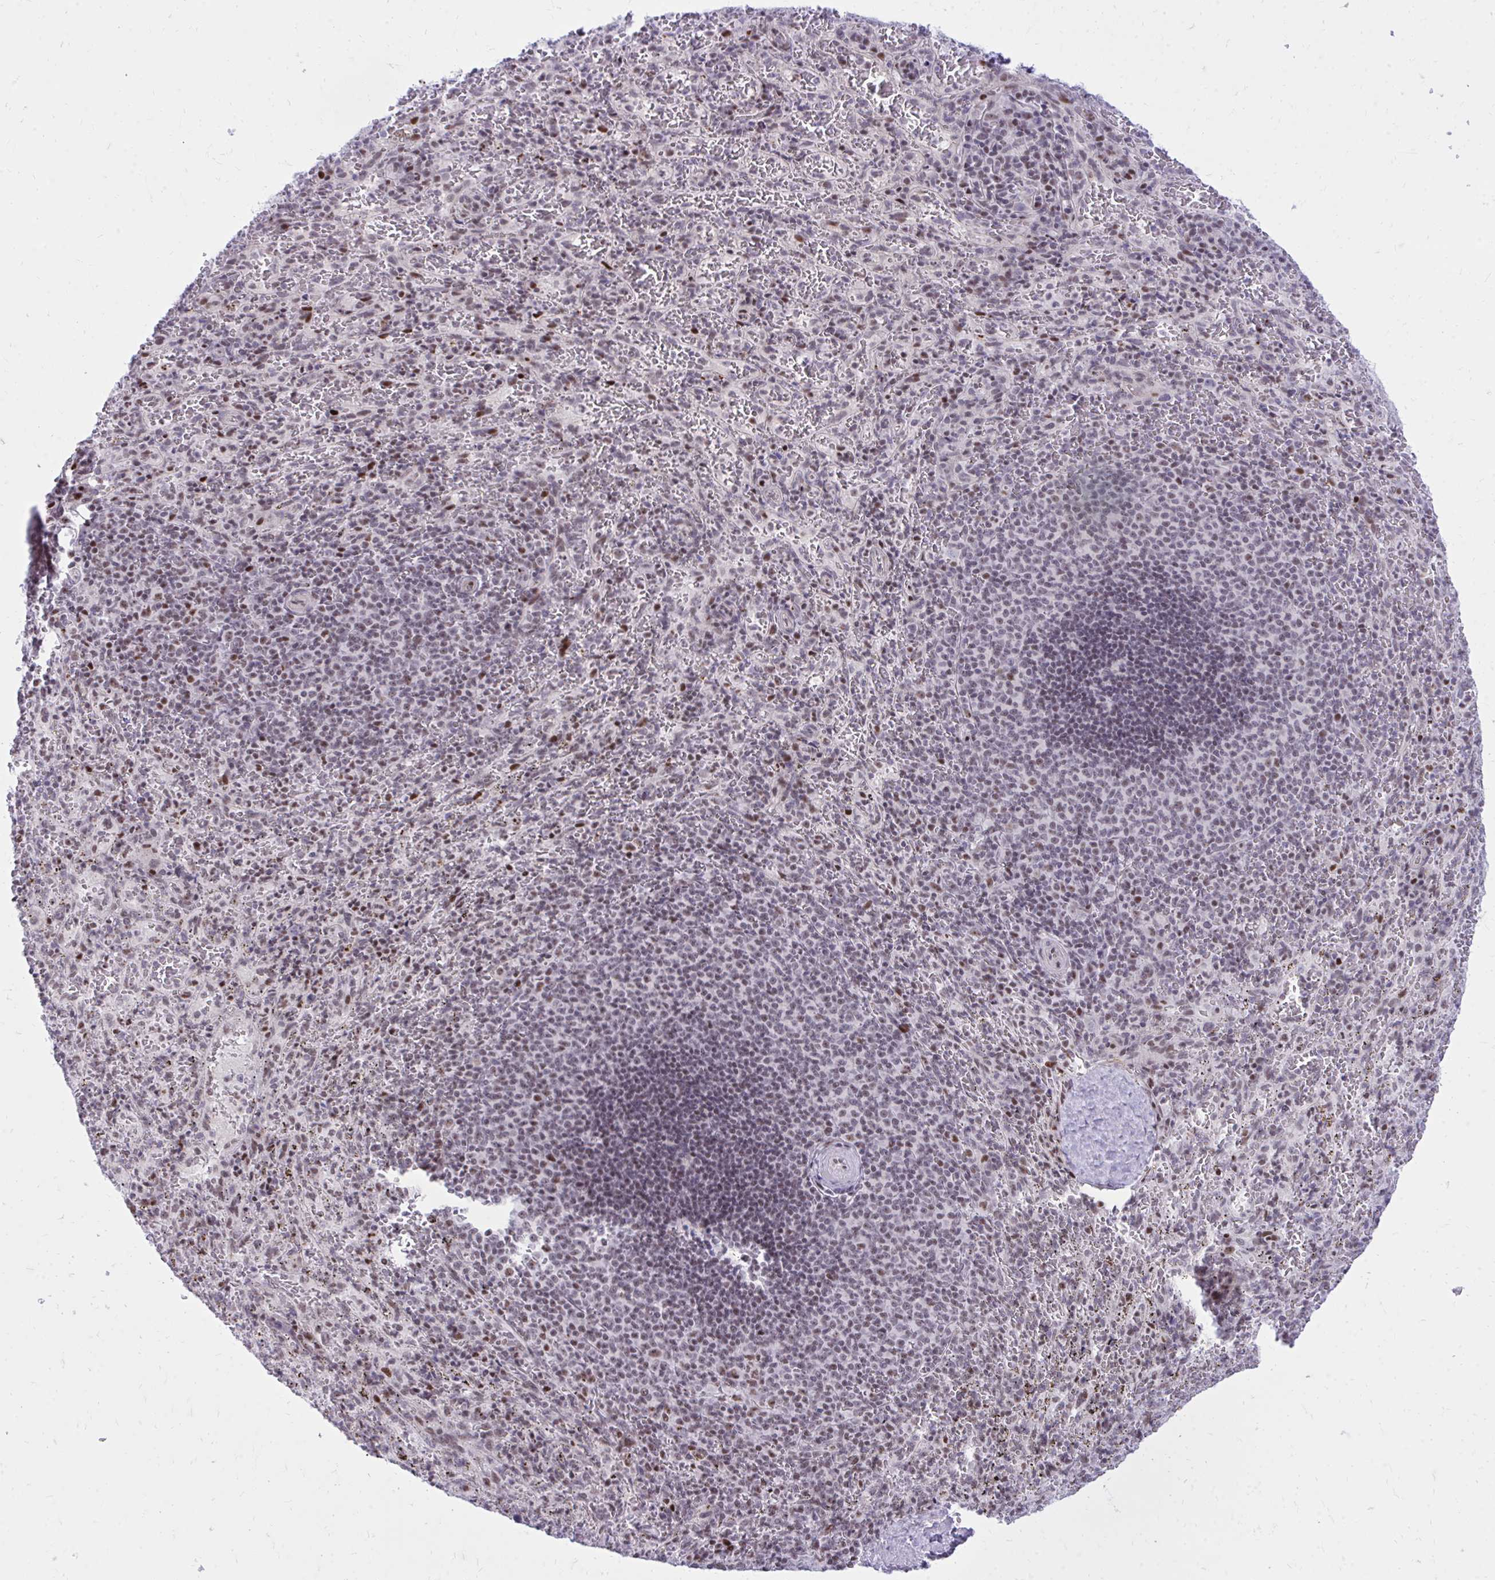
{"staining": {"intensity": "moderate", "quantity": "<25%", "location": "nuclear"}, "tissue": "spleen", "cell_type": "Cells in red pulp", "image_type": "normal", "snomed": [{"axis": "morphology", "description": "Normal tissue, NOS"}, {"axis": "topography", "description": "Spleen"}], "caption": "Immunohistochemistry (IHC) micrograph of unremarkable spleen stained for a protein (brown), which shows low levels of moderate nuclear positivity in about <25% of cells in red pulp.", "gene": "C14orf39", "patient": {"sex": "male", "age": 57}}